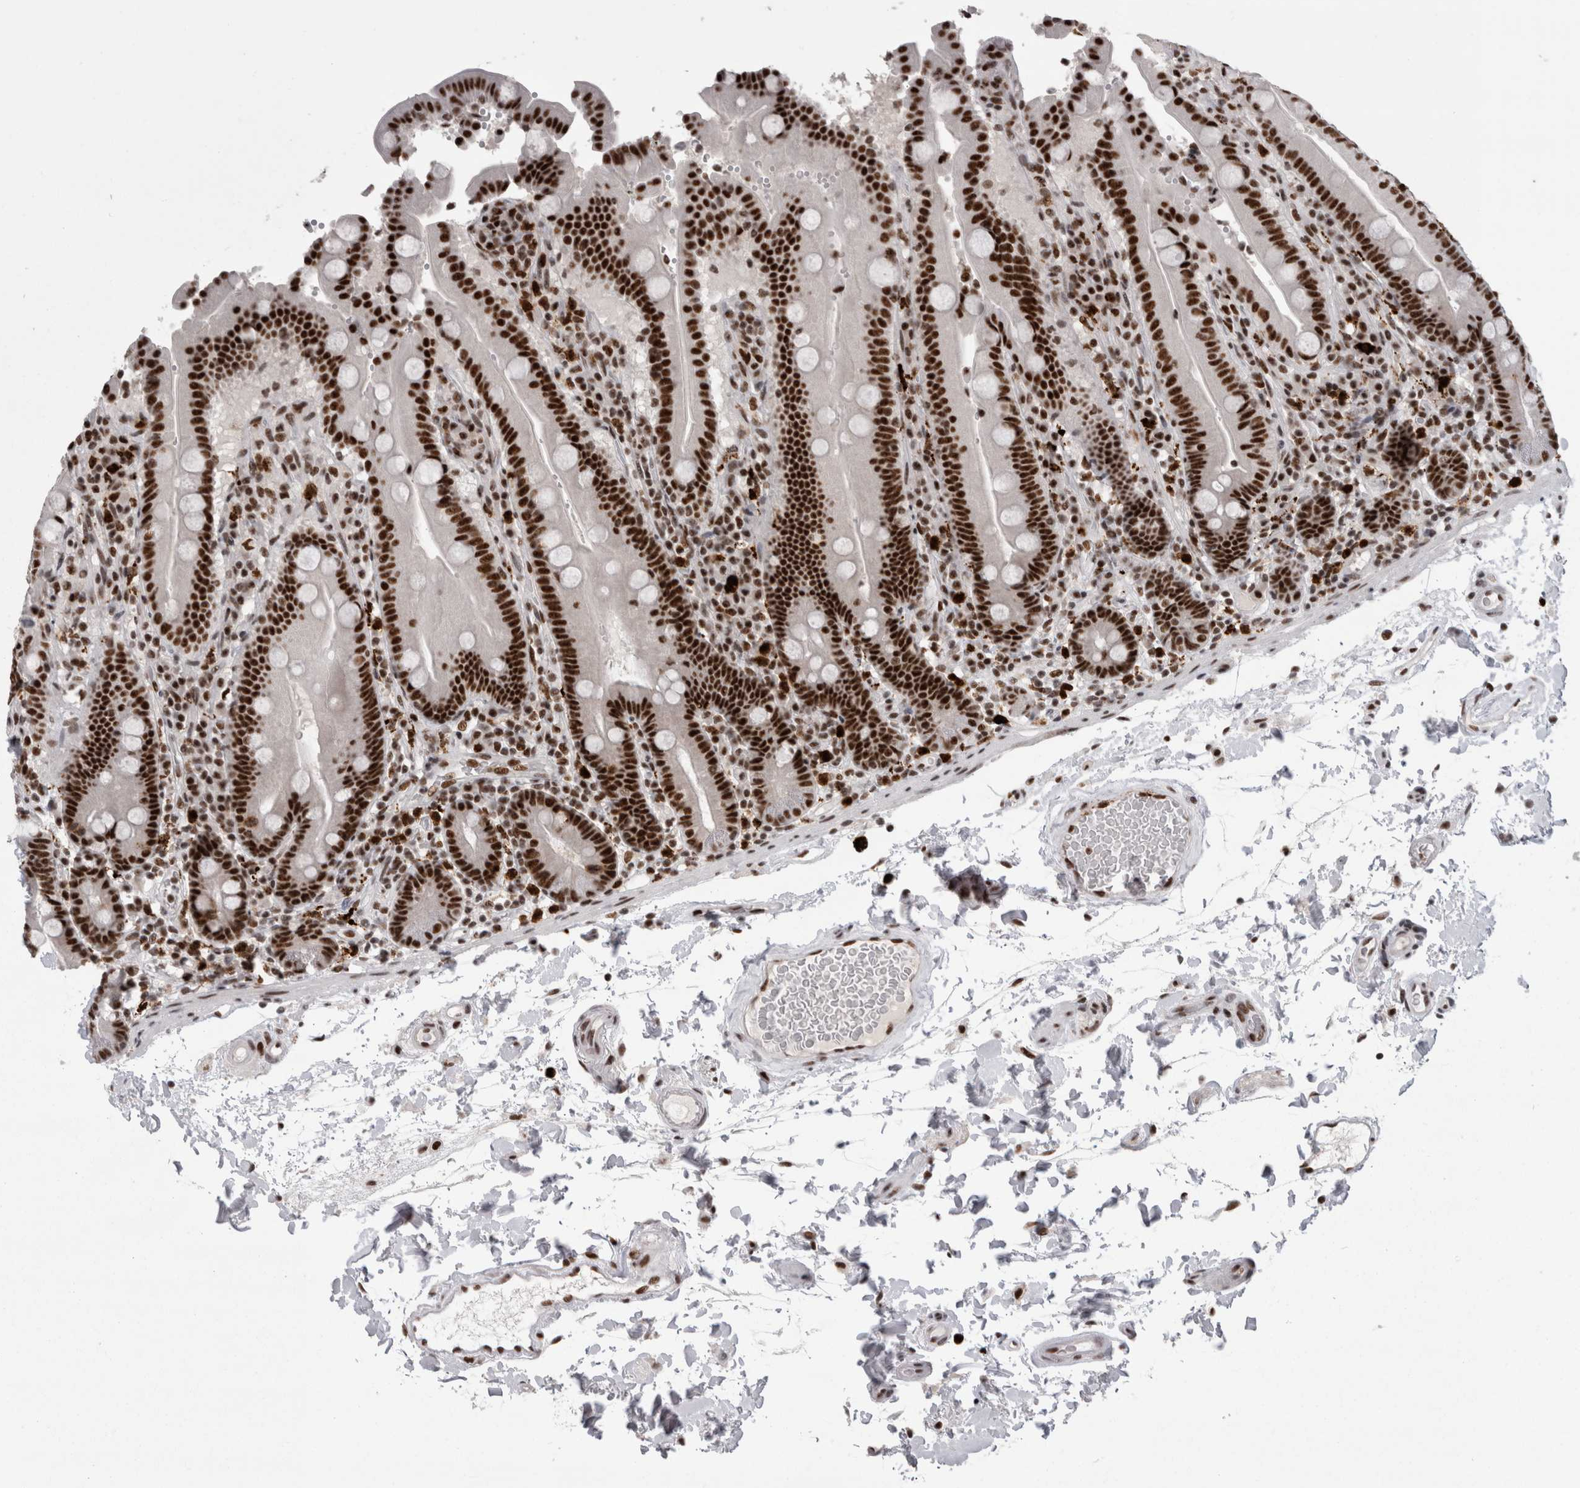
{"staining": {"intensity": "strong", "quantity": ">75%", "location": "nuclear"}, "tissue": "duodenum", "cell_type": "Glandular cells", "image_type": "normal", "snomed": [{"axis": "morphology", "description": "Normal tissue, NOS"}, {"axis": "topography", "description": "Small intestine, NOS"}], "caption": "Strong nuclear positivity is identified in about >75% of glandular cells in normal duodenum.", "gene": "SNRNP40", "patient": {"sex": "female", "age": 71}}